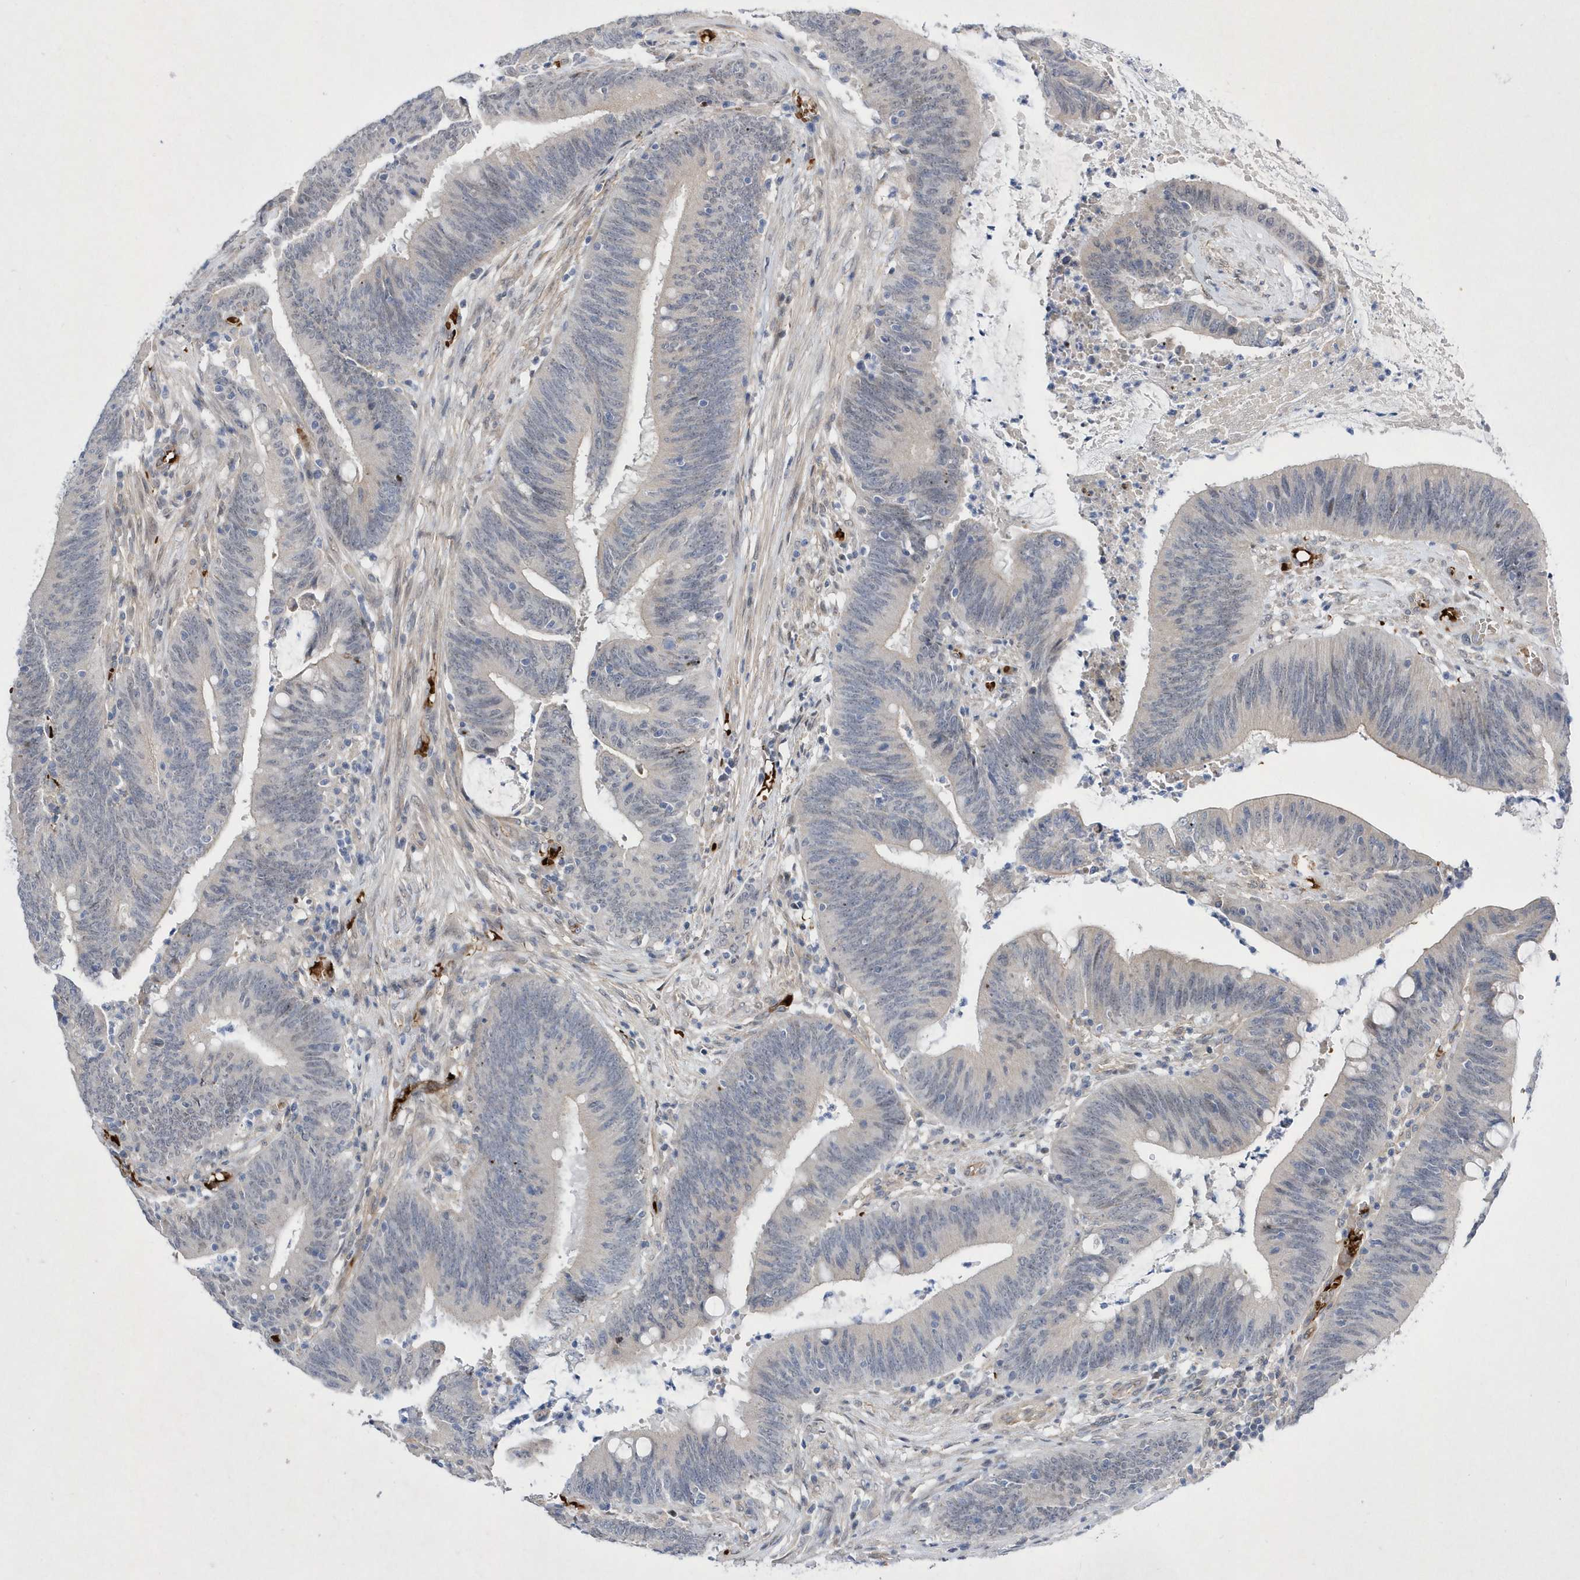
{"staining": {"intensity": "negative", "quantity": "none", "location": "none"}, "tissue": "colorectal cancer", "cell_type": "Tumor cells", "image_type": "cancer", "snomed": [{"axis": "morphology", "description": "Adenocarcinoma, NOS"}, {"axis": "topography", "description": "Rectum"}], "caption": "Colorectal cancer (adenocarcinoma) stained for a protein using immunohistochemistry (IHC) exhibits no staining tumor cells.", "gene": "ZNF875", "patient": {"sex": "female", "age": 66}}